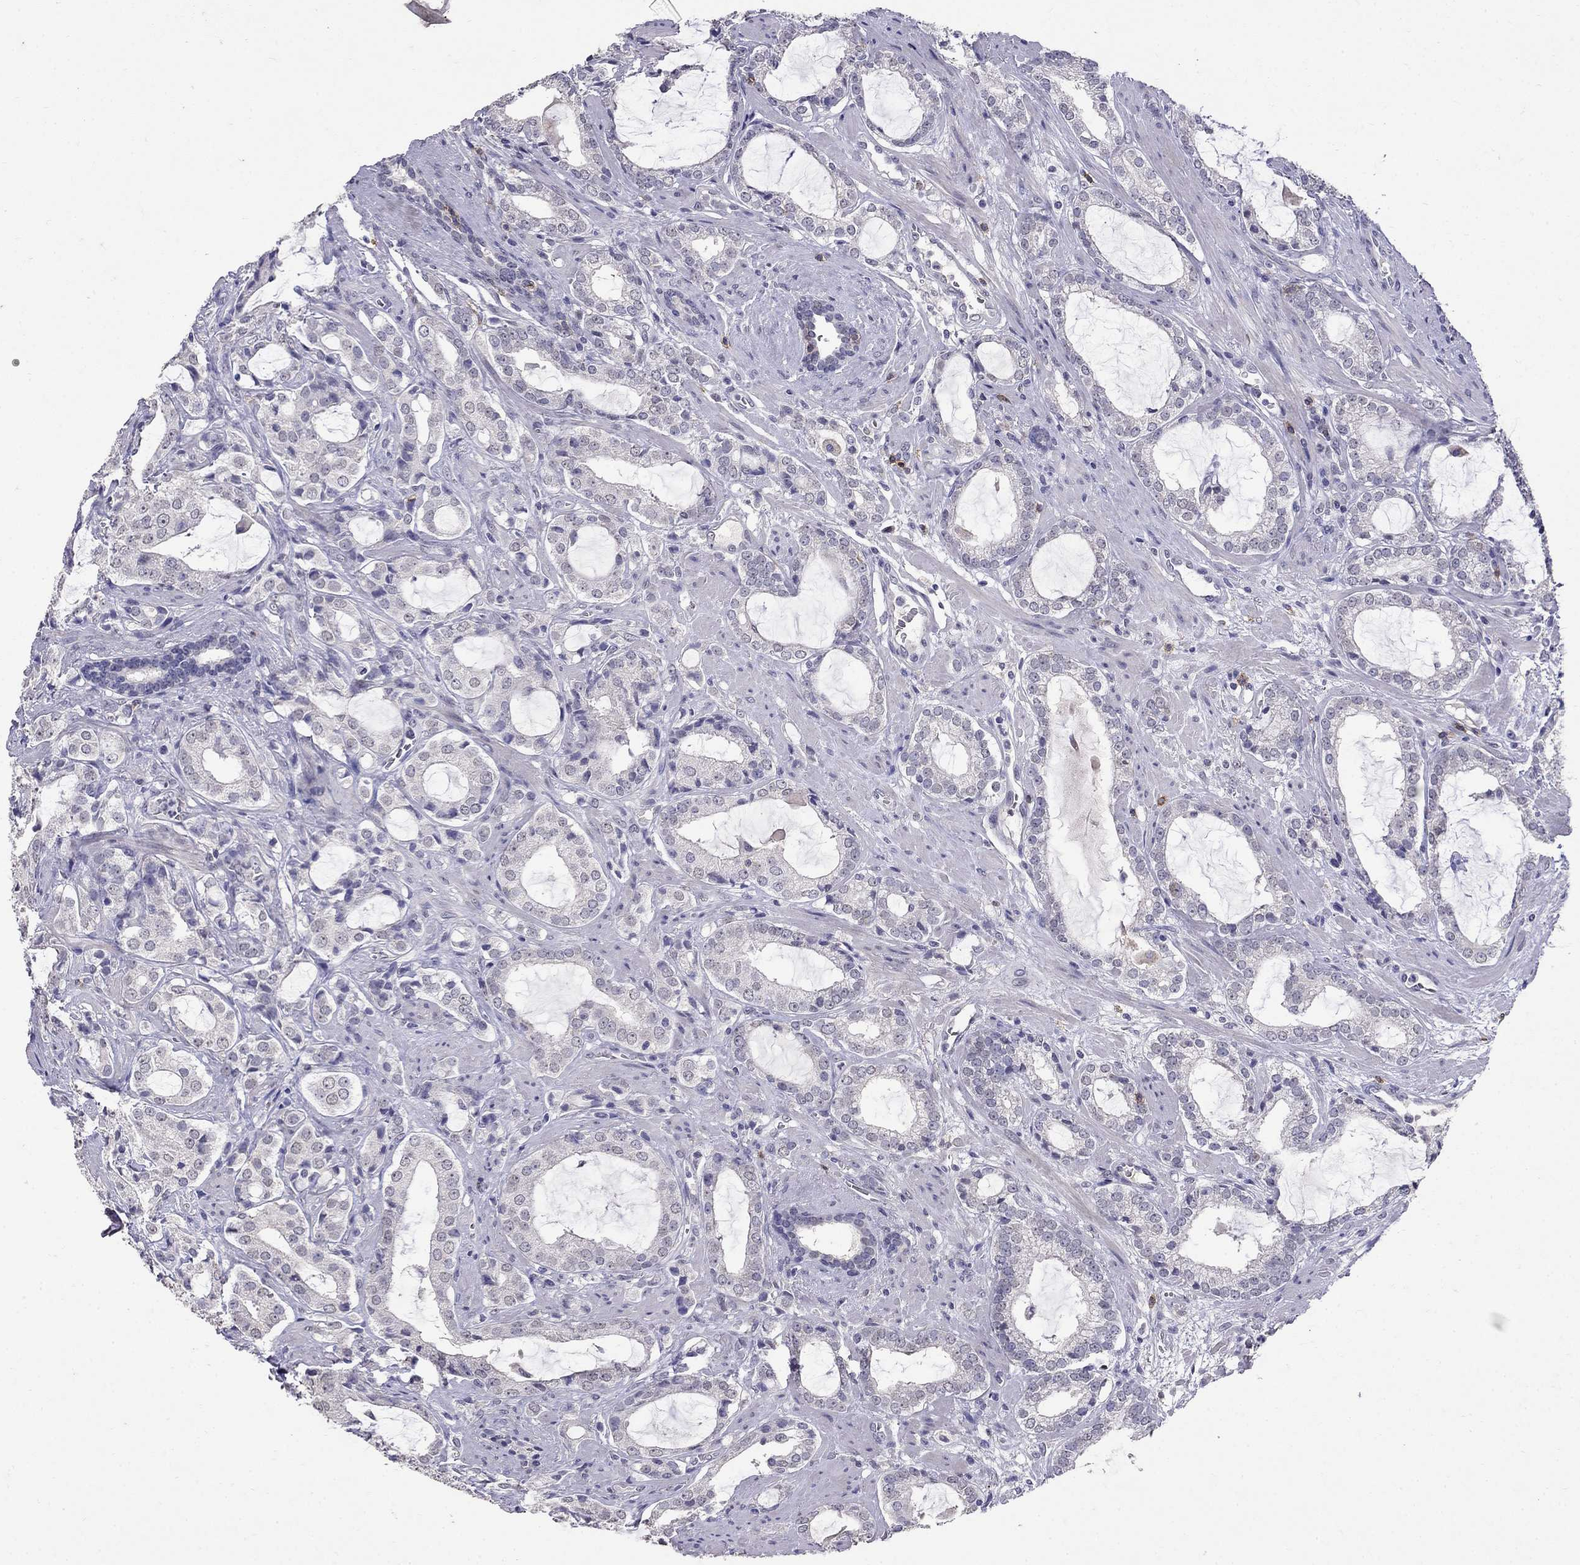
{"staining": {"intensity": "negative", "quantity": "none", "location": "none"}, "tissue": "prostate cancer", "cell_type": "Tumor cells", "image_type": "cancer", "snomed": [{"axis": "morphology", "description": "Adenocarcinoma, NOS"}, {"axis": "topography", "description": "Prostate"}], "caption": "Immunohistochemical staining of prostate cancer (adenocarcinoma) displays no significant expression in tumor cells.", "gene": "CD8B", "patient": {"sex": "male", "age": 66}}